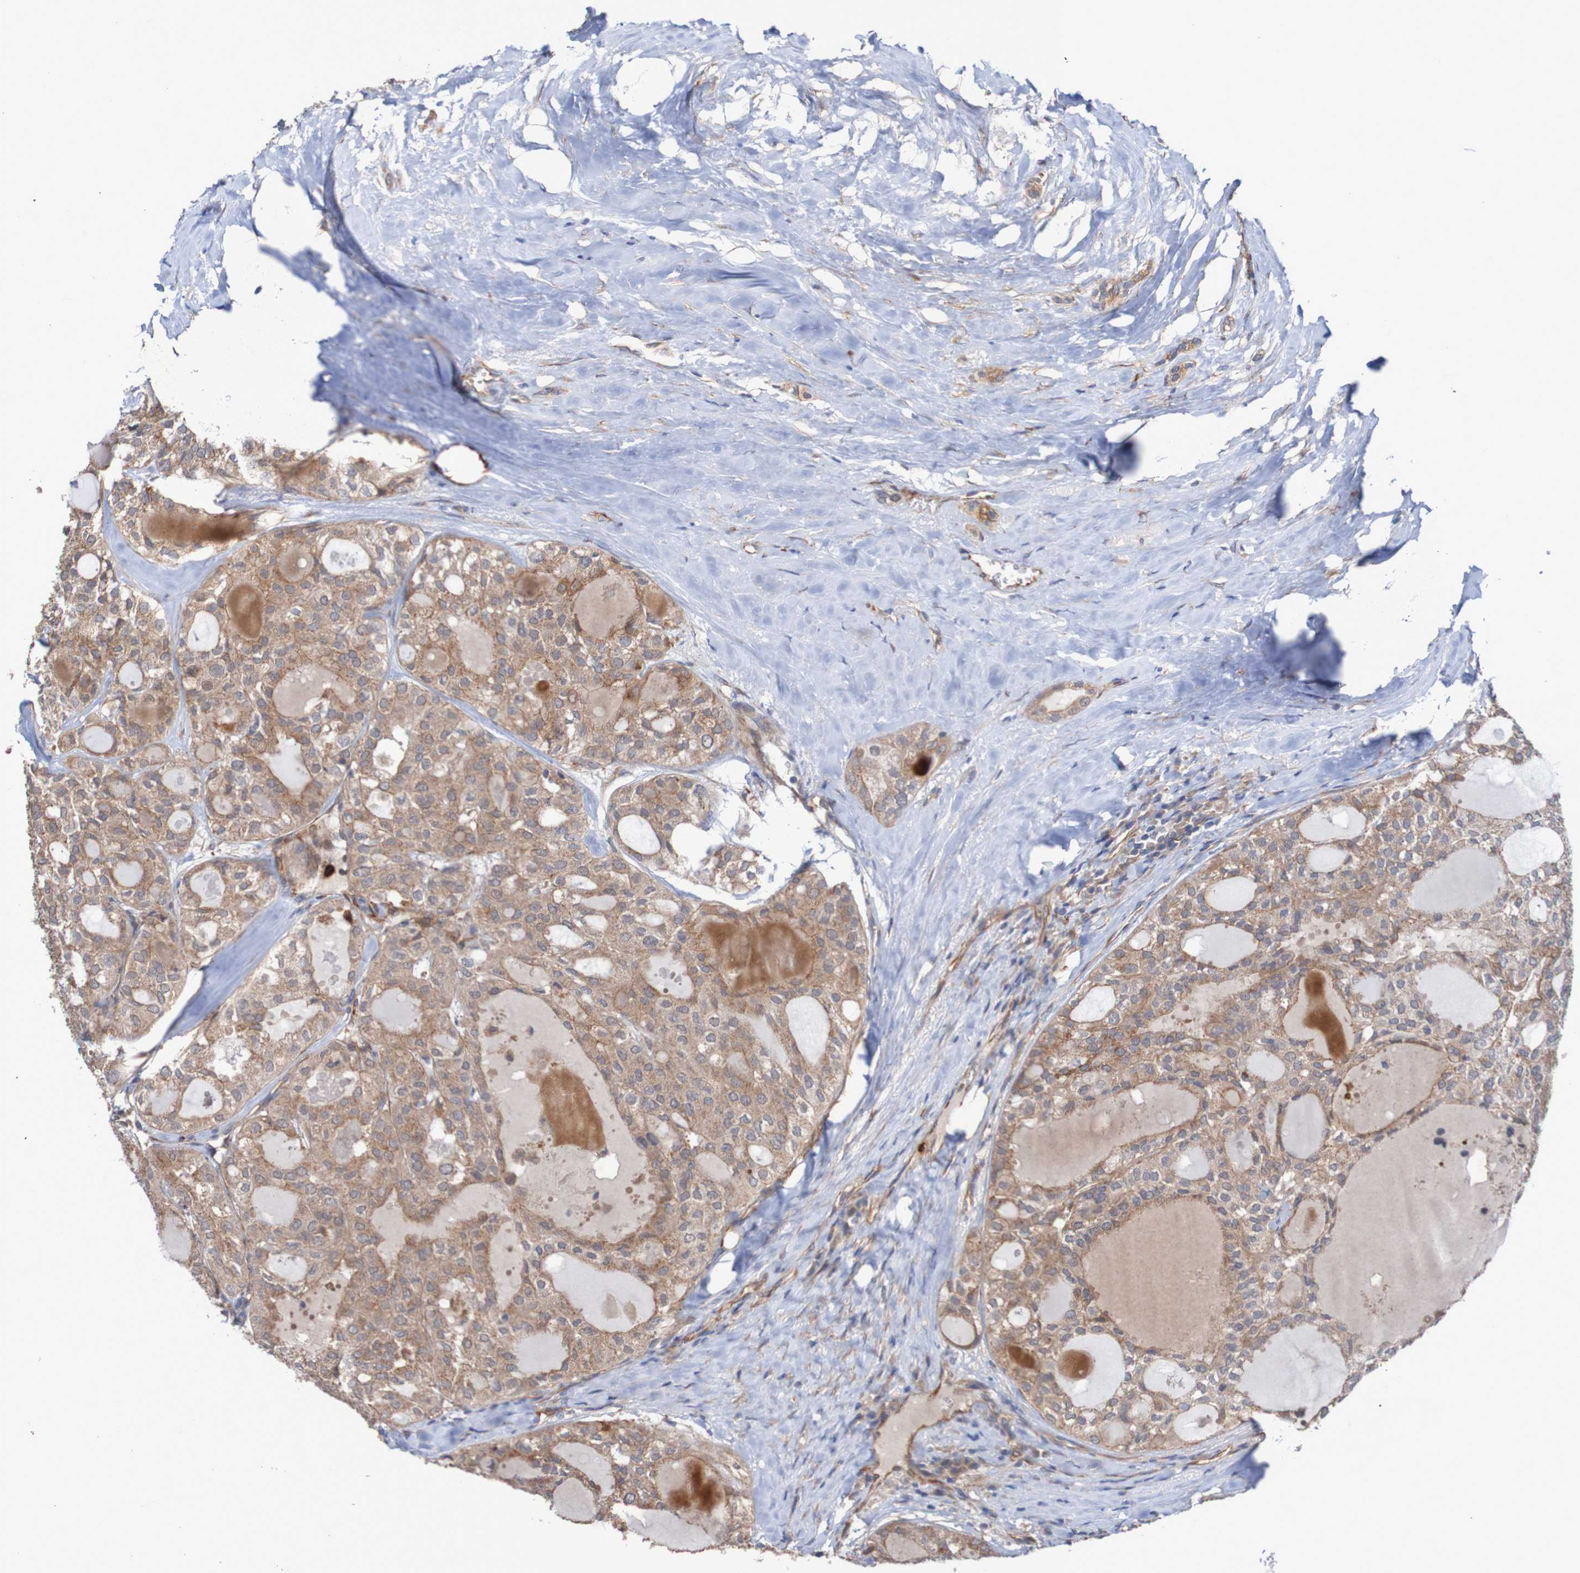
{"staining": {"intensity": "weak", "quantity": ">75%", "location": "cytoplasmic/membranous"}, "tissue": "thyroid cancer", "cell_type": "Tumor cells", "image_type": "cancer", "snomed": [{"axis": "morphology", "description": "Follicular adenoma carcinoma, NOS"}, {"axis": "topography", "description": "Thyroid gland"}], "caption": "A low amount of weak cytoplasmic/membranous staining is present in about >75% of tumor cells in follicular adenoma carcinoma (thyroid) tissue.", "gene": "ST8SIA6", "patient": {"sex": "male", "age": 75}}